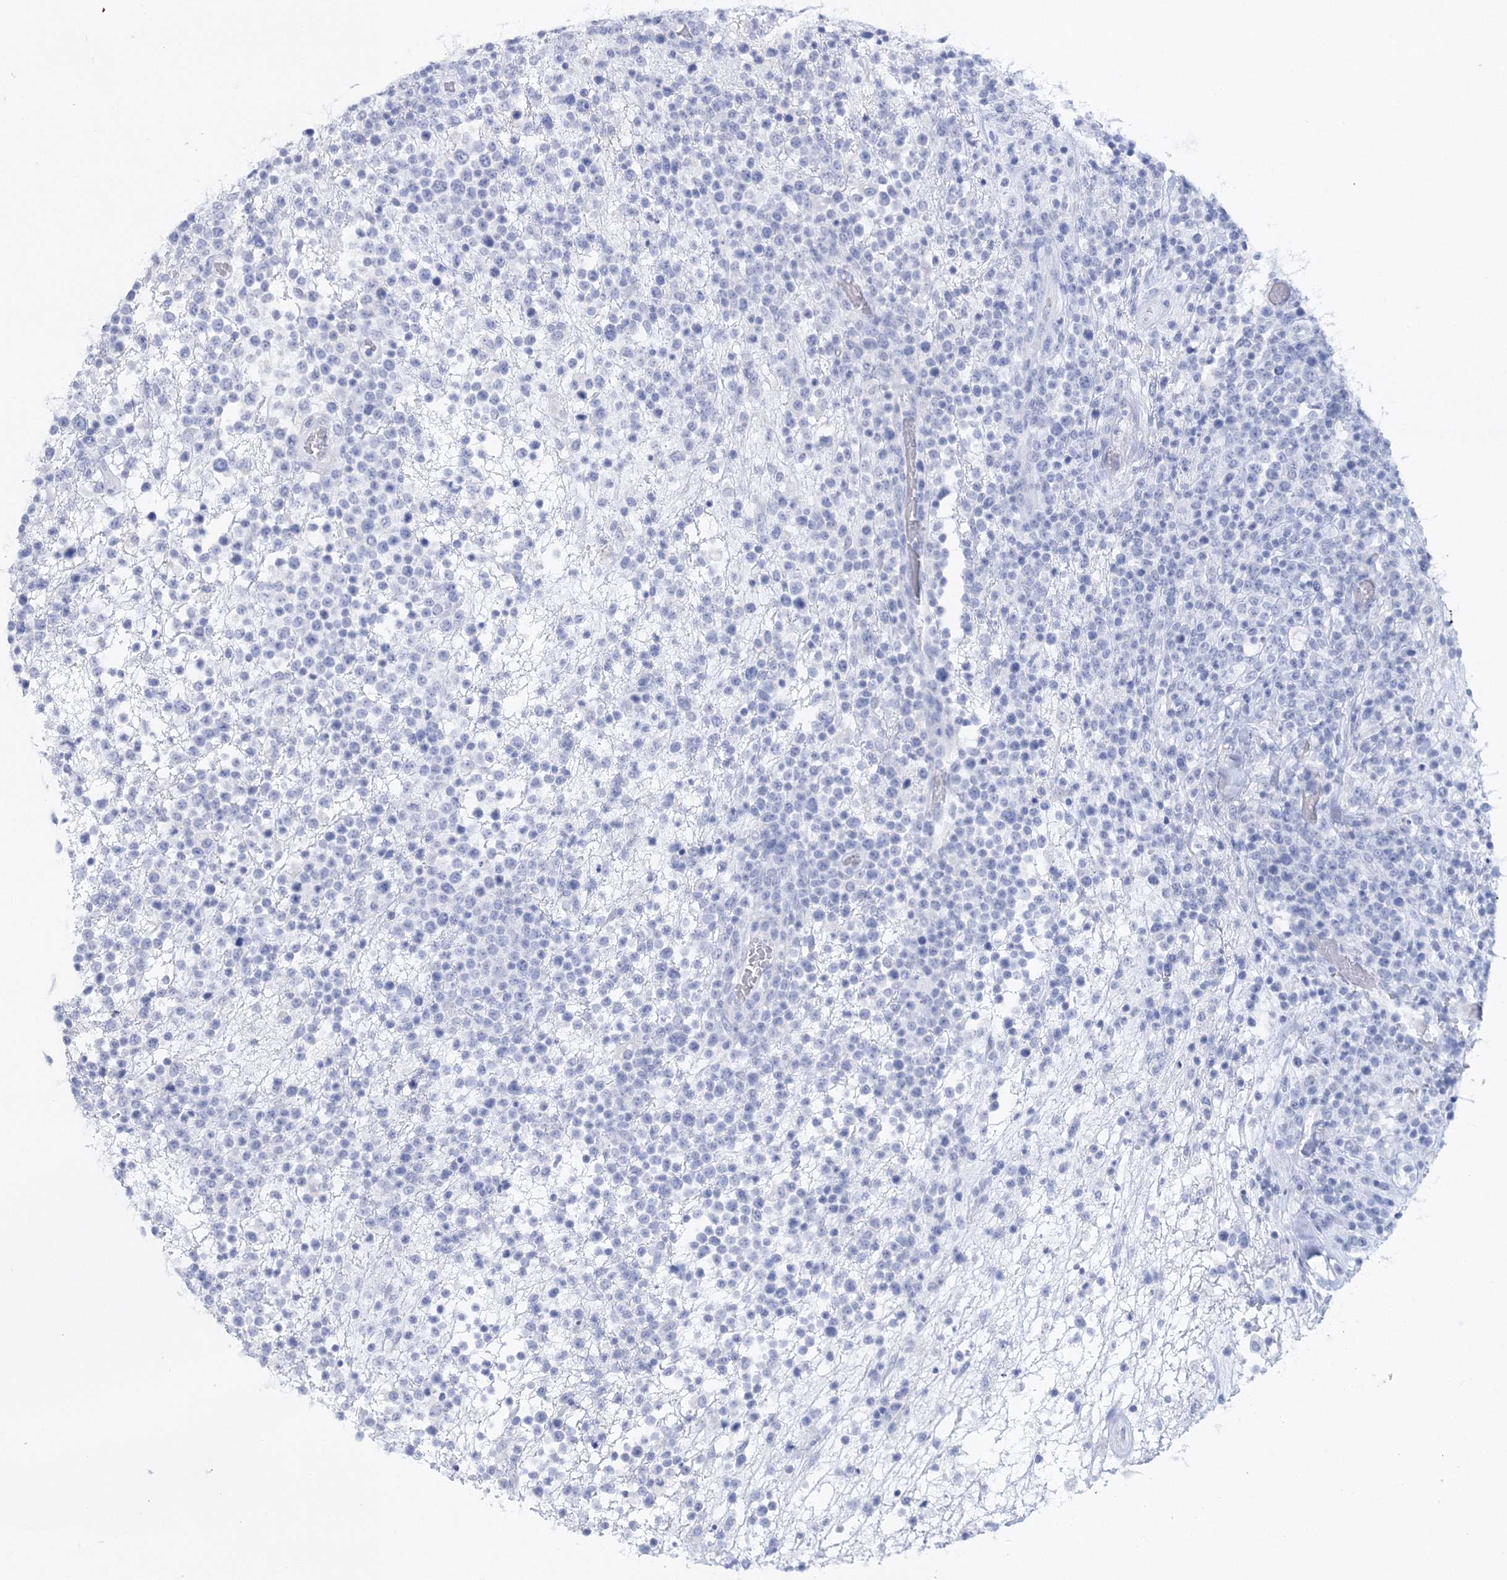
{"staining": {"intensity": "negative", "quantity": "none", "location": "none"}, "tissue": "lymphoma", "cell_type": "Tumor cells", "image_type": "cancer", "snomed": [{"axis": "morphology", "description": "Malignant lymphoma, non-Hodgkin's type, High grade"}, {"axis": "topography", "description": "Colon"}], "caption": "High magnification brightfield microscopy of malignant lymphoma, non-Hodgkin's type (high-grade) stained with DAB (3,3'-diaminobenzidine) (brown) and counterstained with hematoxylin (blue): tumor cells show no significant expression.", "gene": "MYOZ2", "patient": {"sex": "female", "age": 53}}